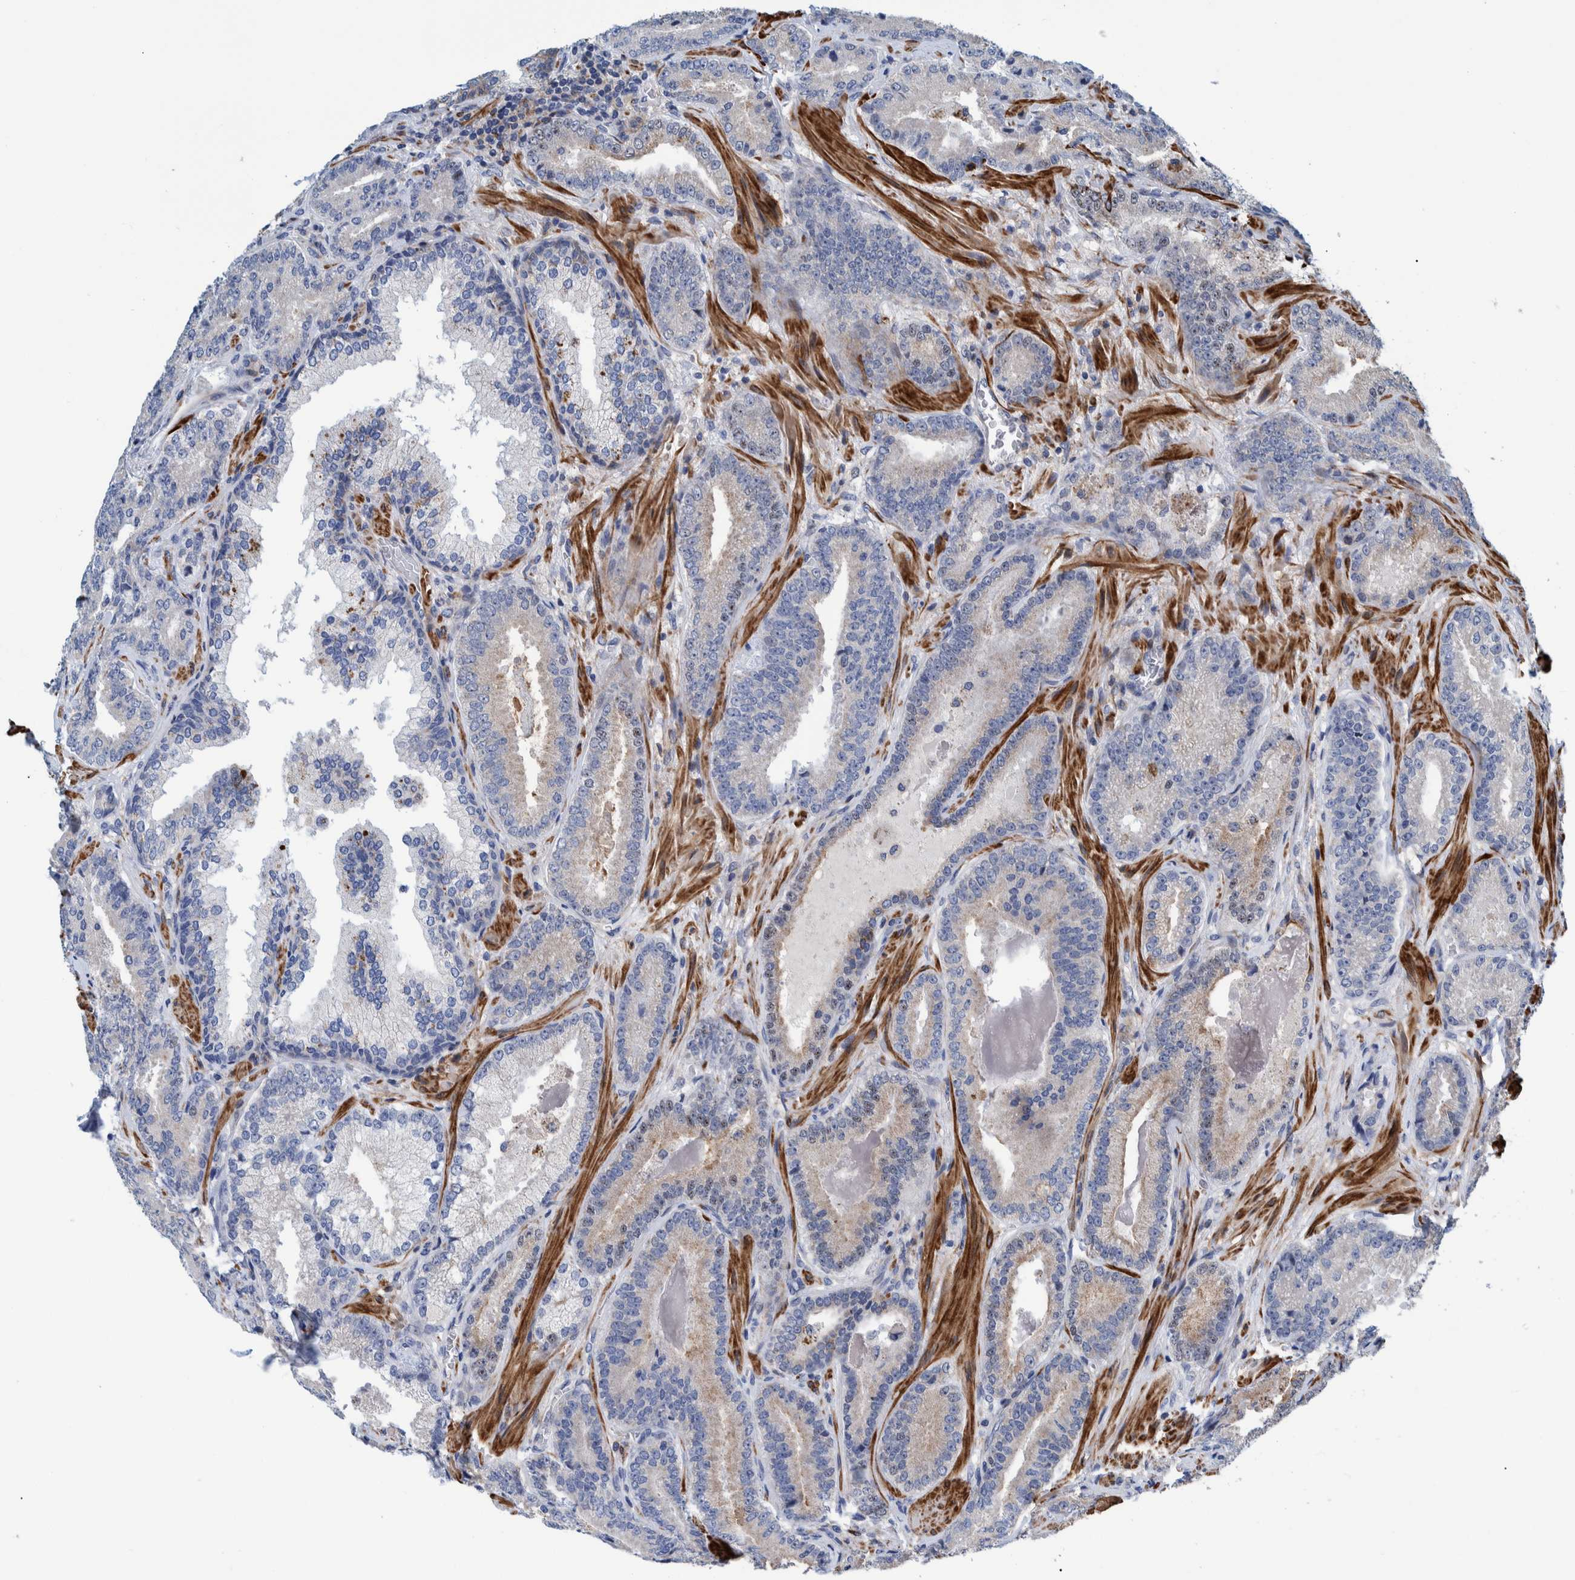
{"staining": {"intensity": "negative", "quantity": "none", "location": "none"}, "tissue": "prostate cancer", "cell_type": "Tumor cells", "image_type": "cancer", "snomed": [{"axis": "morphology", "description": "Adenocarcinoma, Low grade"}, {"axis": "topography", "description": "Prostate"}], "caption": "Histopathology image shows no protein positivity in tumor cells of prostate low-grade adenocarcinoma tissue.", "gene": "MKS1", "patient": {"sex": "male", "age": 51}}